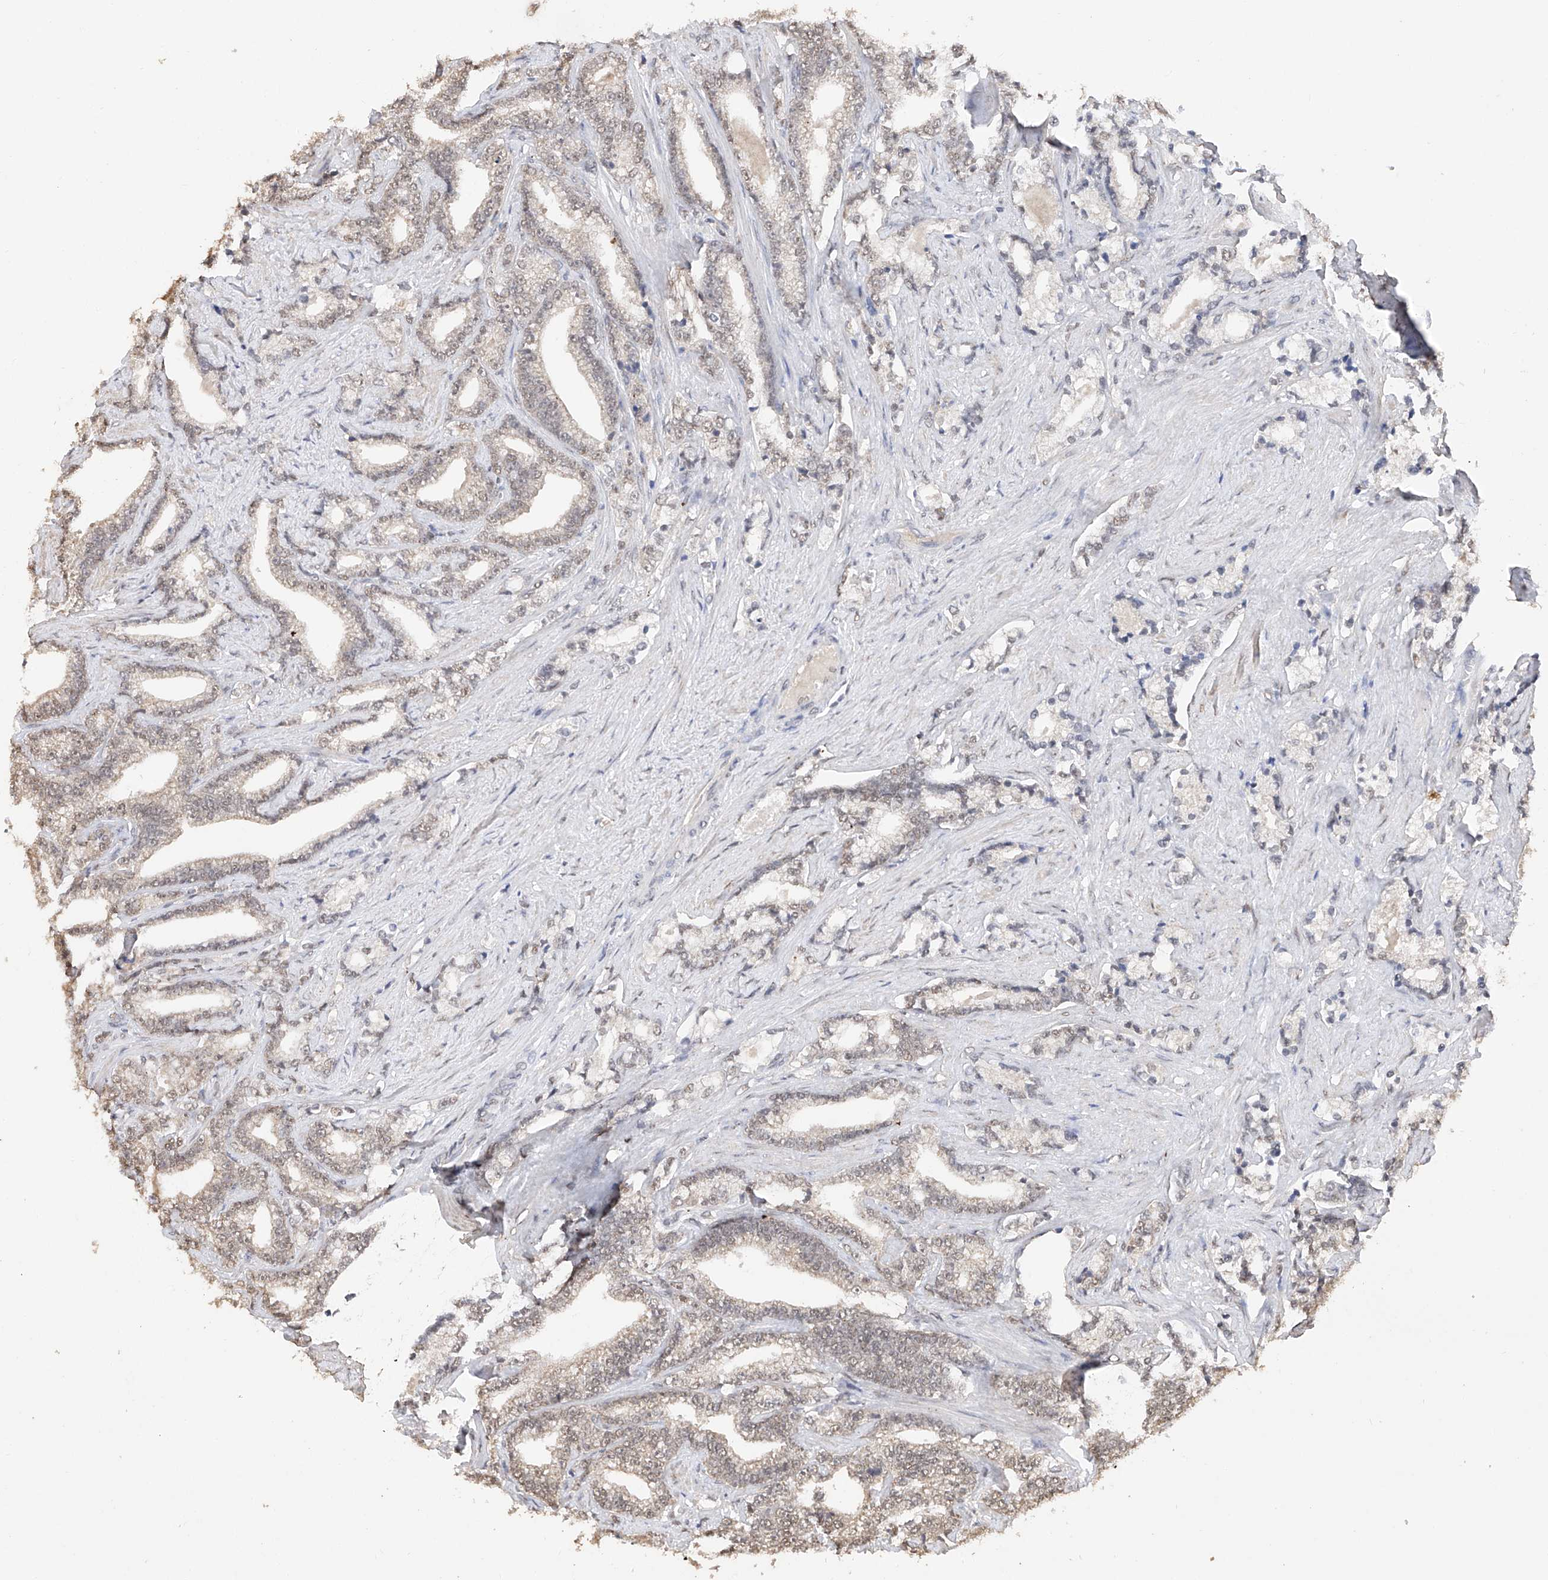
{"staining": {"intensity": "weak", "quantity": ">75%", "location": "nuclear"}, "tissue": "prostate cancer", "cell_type": "Tumor cells", "image_type": "cancer", "snomed": [{"axis": "morphology", "description": "Adenocarcinoma, High grade"}, {"axis": "topography", "description": "Prostate and seminal vesicle, NOS"}], "caption": "Human prostate high-grade adenocarcinoma stained for a protein (brown) exhibits weak nuclear positive staining in approximately >75% of tumor cells.", "gene": "DMAP1", "patient": {"sex": "male", "age": 67}}